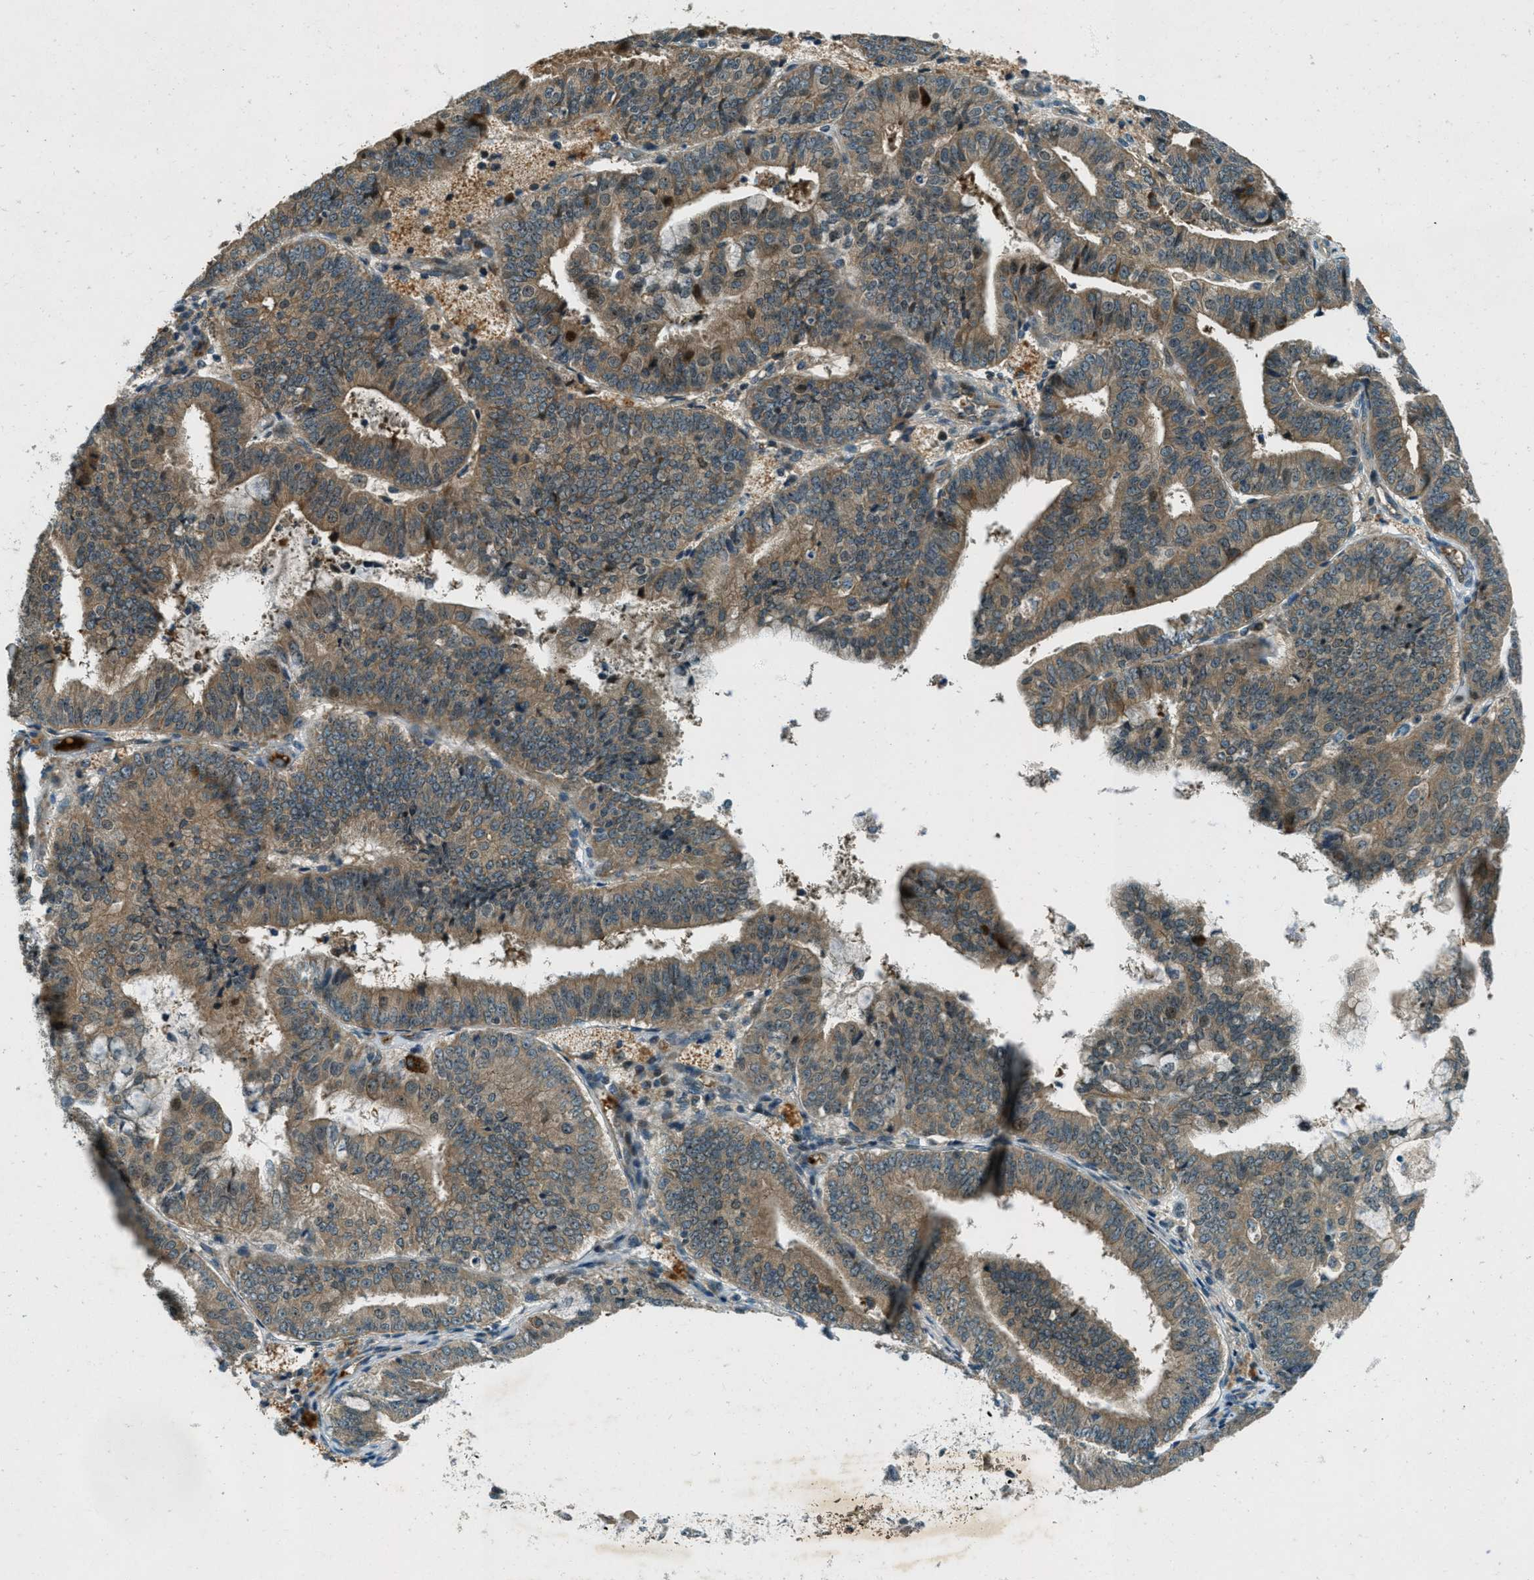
{"staining": {"intensity": "moderate", "quantity": ">75%", "location": "cytoplasmic/membranous"}, "tissue": "endometrial cancer", "cell_type": "Tumor cells", "image_type": "cancer", "snomed": [{"axis": "morphology", "description": "Adenocarcinoma, NOS"}, {"axis": "topography", "description": "Endometrium"}], "caption": "Human adenocarcinoma (endometrial) stained with a protein marker displays moderate staining in tumor cells.", "gene": "STK11", "patient": {"sex": "female", "age": 63}}